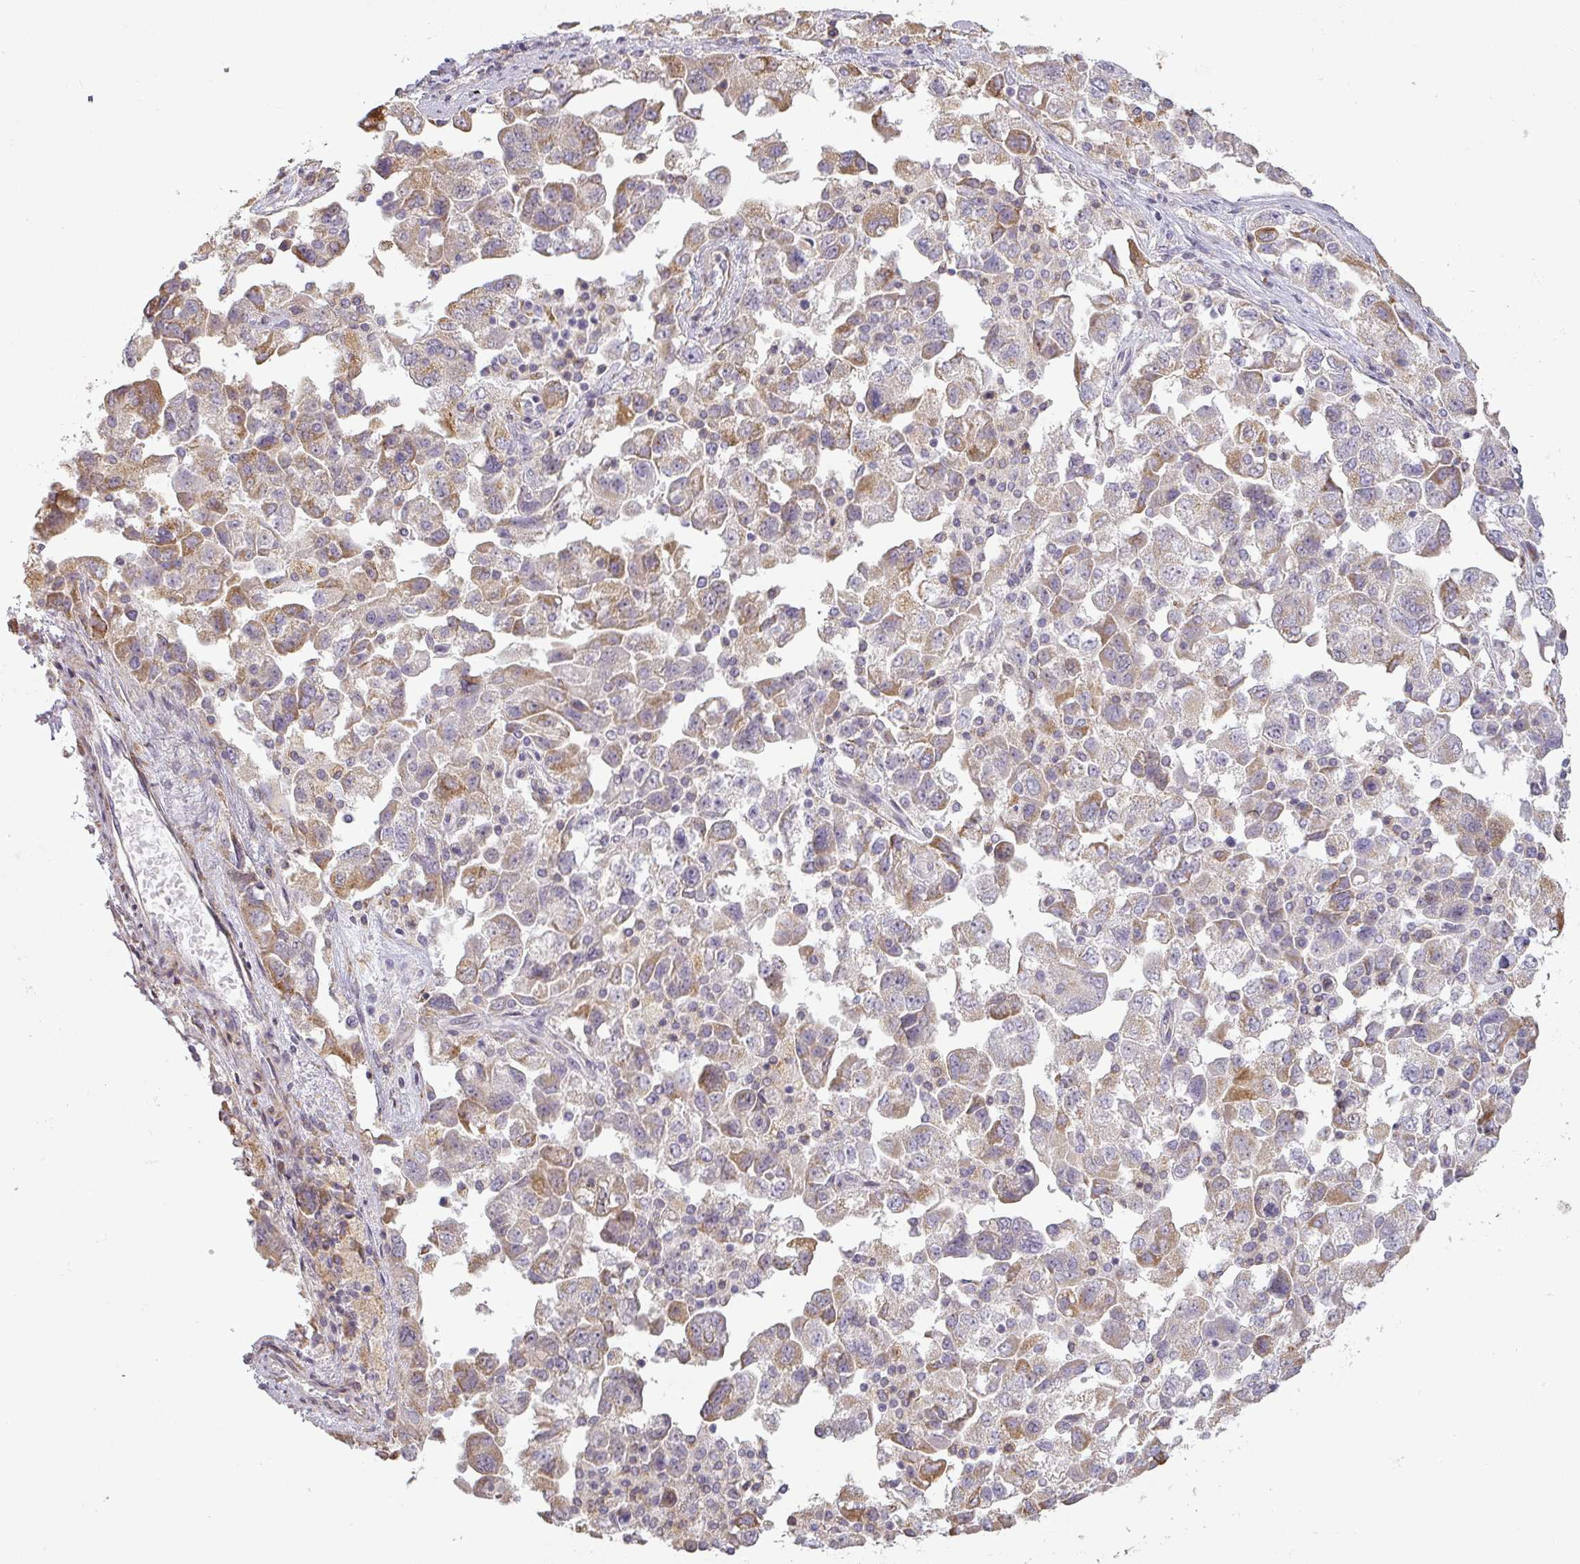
{"staining": {"intensity": "moderate", "quantity": "25%-75%", "location": "cytoplasmic/membranous"}, "tissue": "ovarian cancer", "cell_type": "Tumor cells", "image_type": "cancer", "snomed": [{"axis": "morphology", "description": "Carcinoma, NOS"}, {"axis": "morphology", "description": "Cystadenocarcinoma, serous, NOS"}, {"axis": "topography", "description": "Ovary"}], "caption": "Protein expression analysis of ovarian cancer exhibits moderate cytoplasmic/membranous positivity in about 25%-75% of tumor cells. The staining is performed using DAB (3,3'-diaminobenzidine) brown chromogen to label protein expression. The nuclei are counter-stained blue using hematoxylin.", "gene": "CCDC144A", "patient": {"sex": "female", "age": 69}}